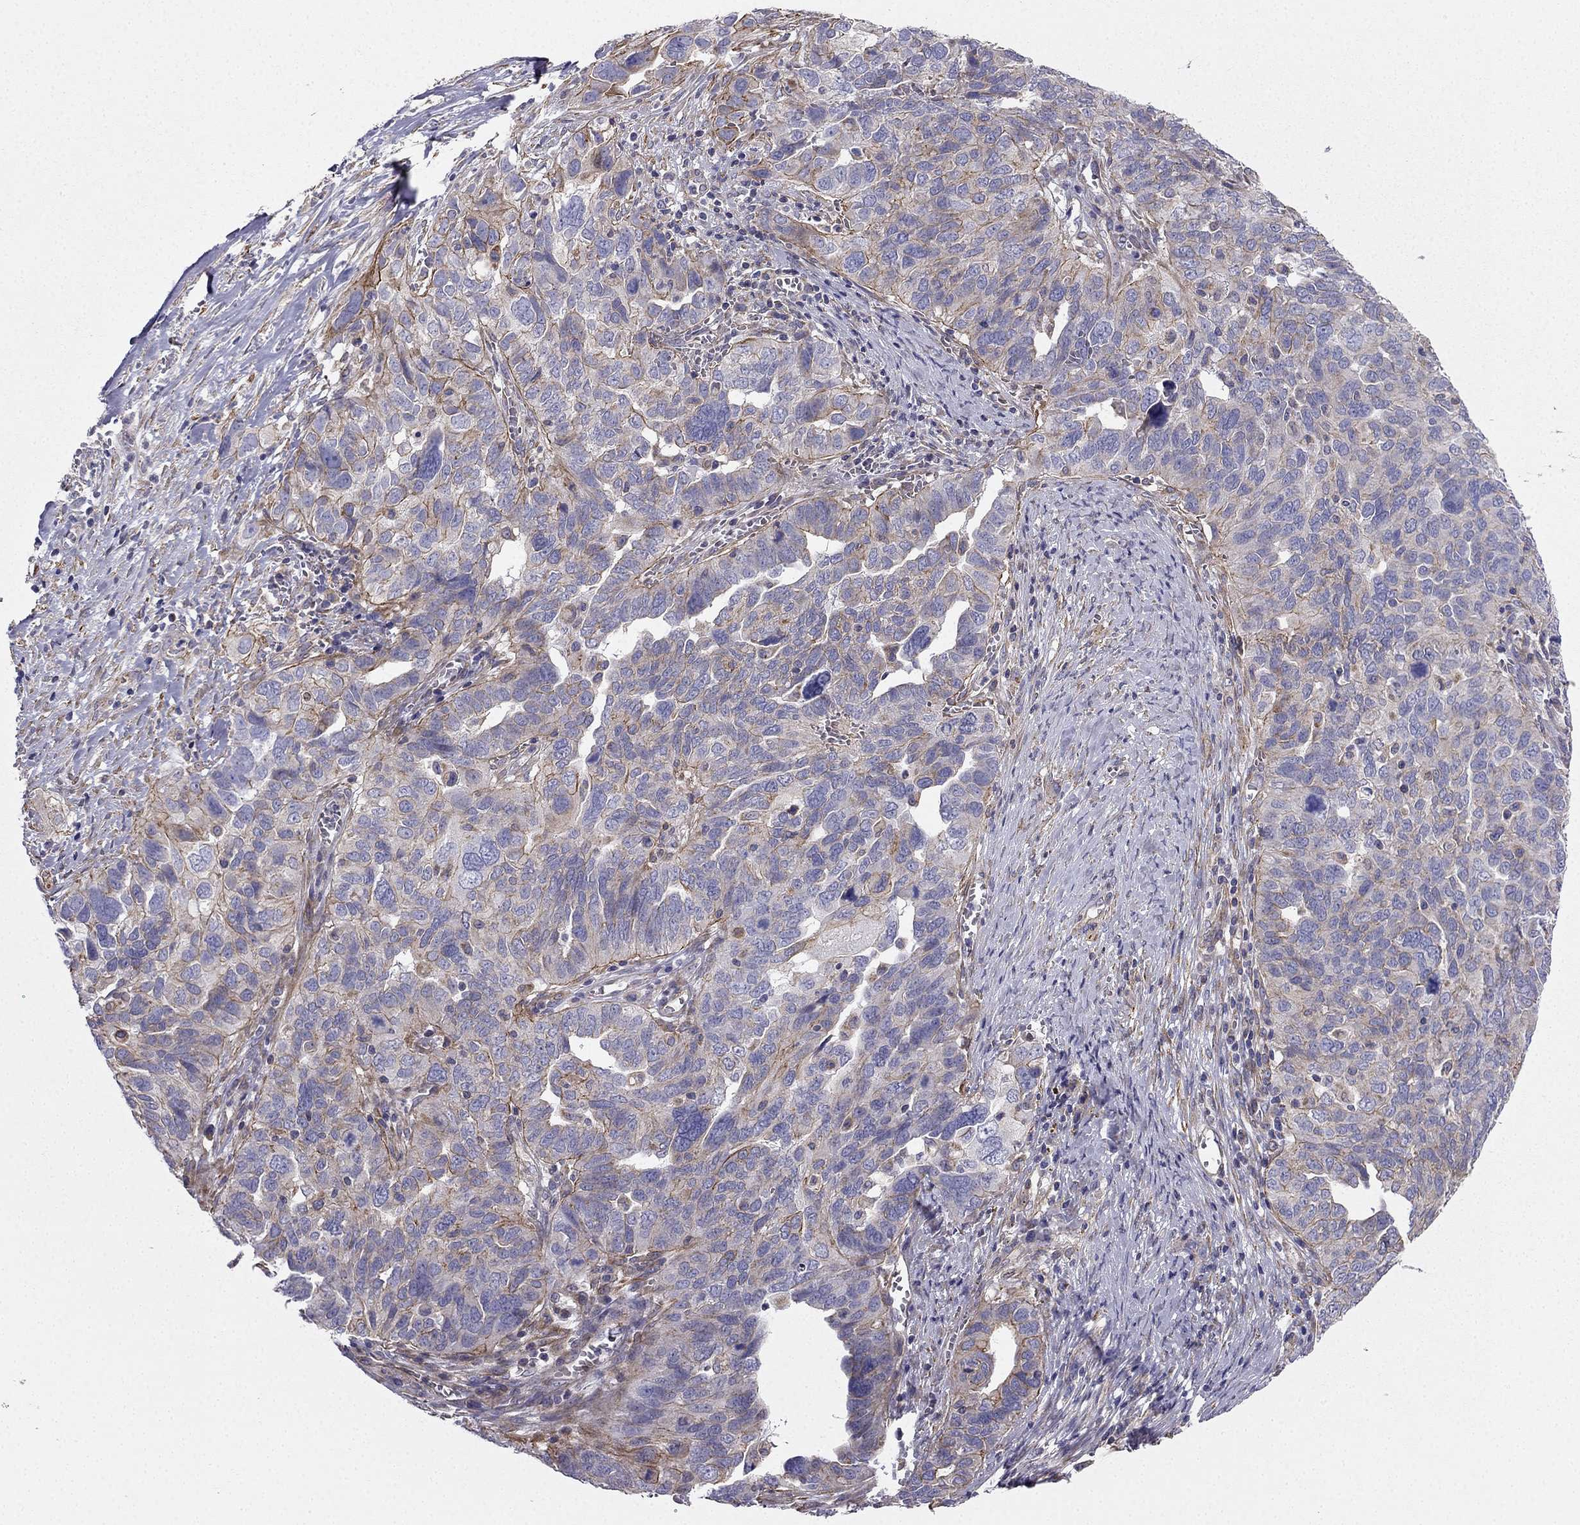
{"staining": {"intensity": "moderate", "quantity": "25%-75%", "location": "cytoplasmic/membranous"}, "tissue": "ovarian cancer", "cell_type": "Tumor cells", "image_type": "cancer", "snomed": [{"axis": "morphology", "description": "Carcinoma, endometroid"}, {"axis": "topography", "description": "Soft tissue"}, {"axis": "topography", "description": "Ovary"}], "caption": "Protein staining of endometroid carcinoma (ovarian) tissue reveals moderate cytoplasmic/membranous staining in approximately 25%-75% of tumor cells.", "gene": "ENOX1", "patient": {"sex": "female", "age": 52}}